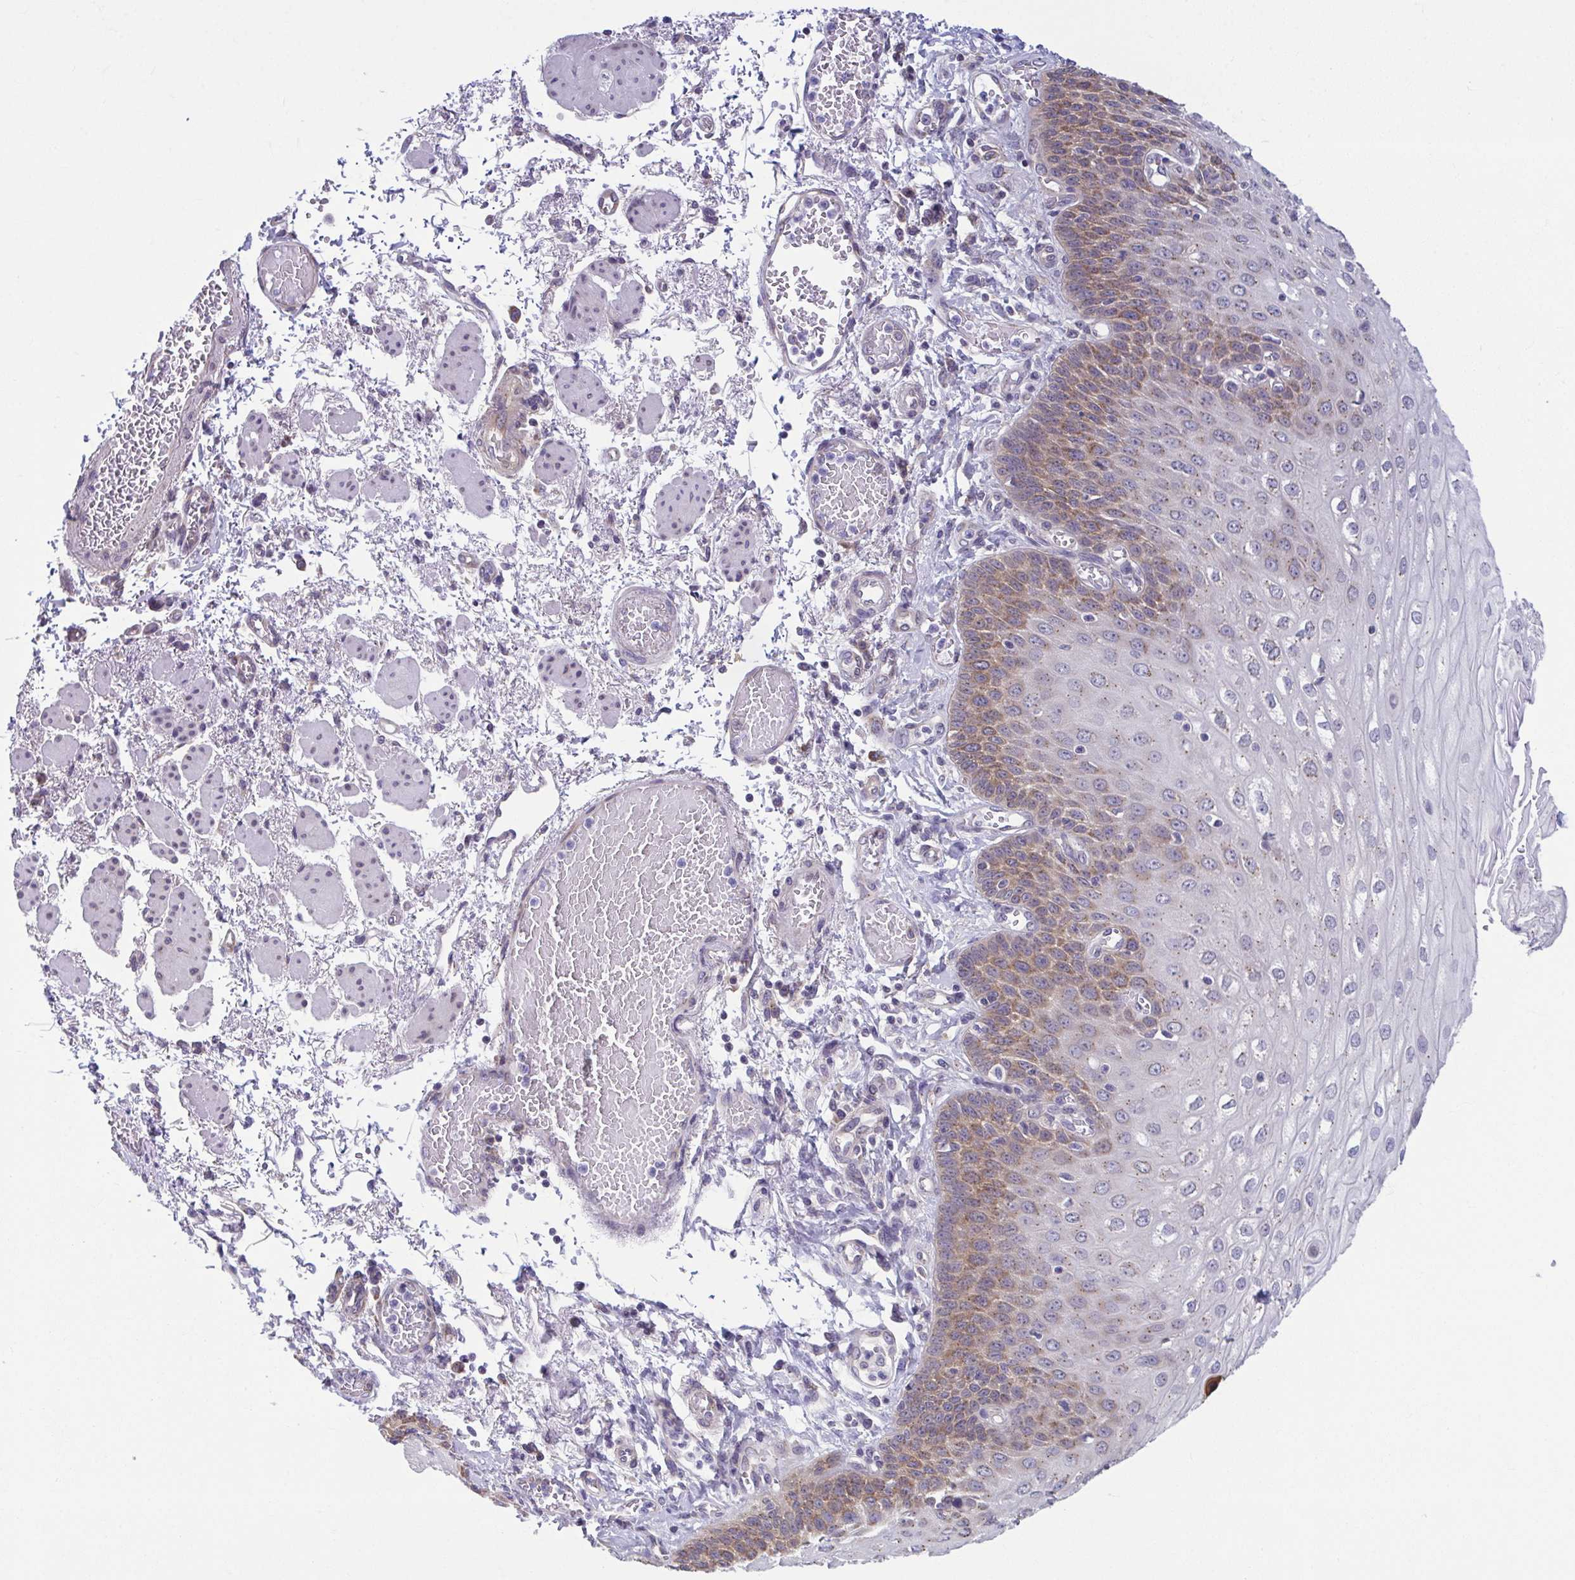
{"staining": {"intensity": "moderate", "quantity": "25%-75%", "location": "cytoplasmic/membranous"}, "tissue": "esophagus", "cell_type": "Squamous epithelial cells", "image_type": "normal", "snomed": [{"axis": "morphology", "description": "Normal tissue, NOS"}, {"axis": "morphology", "description": "Adenocarcinoma, NOS"}, {"axis": "topography", "description": "Esophagus"}], "caption": "Immunohistochemical staining of unremarkable esophagus shows moderate cytoplasmic/membranous protein staining in about 25%-75% of squamous epithelial cells.", "gene": "TMEM108", "patient": {"sex": "male", "age": 81}}